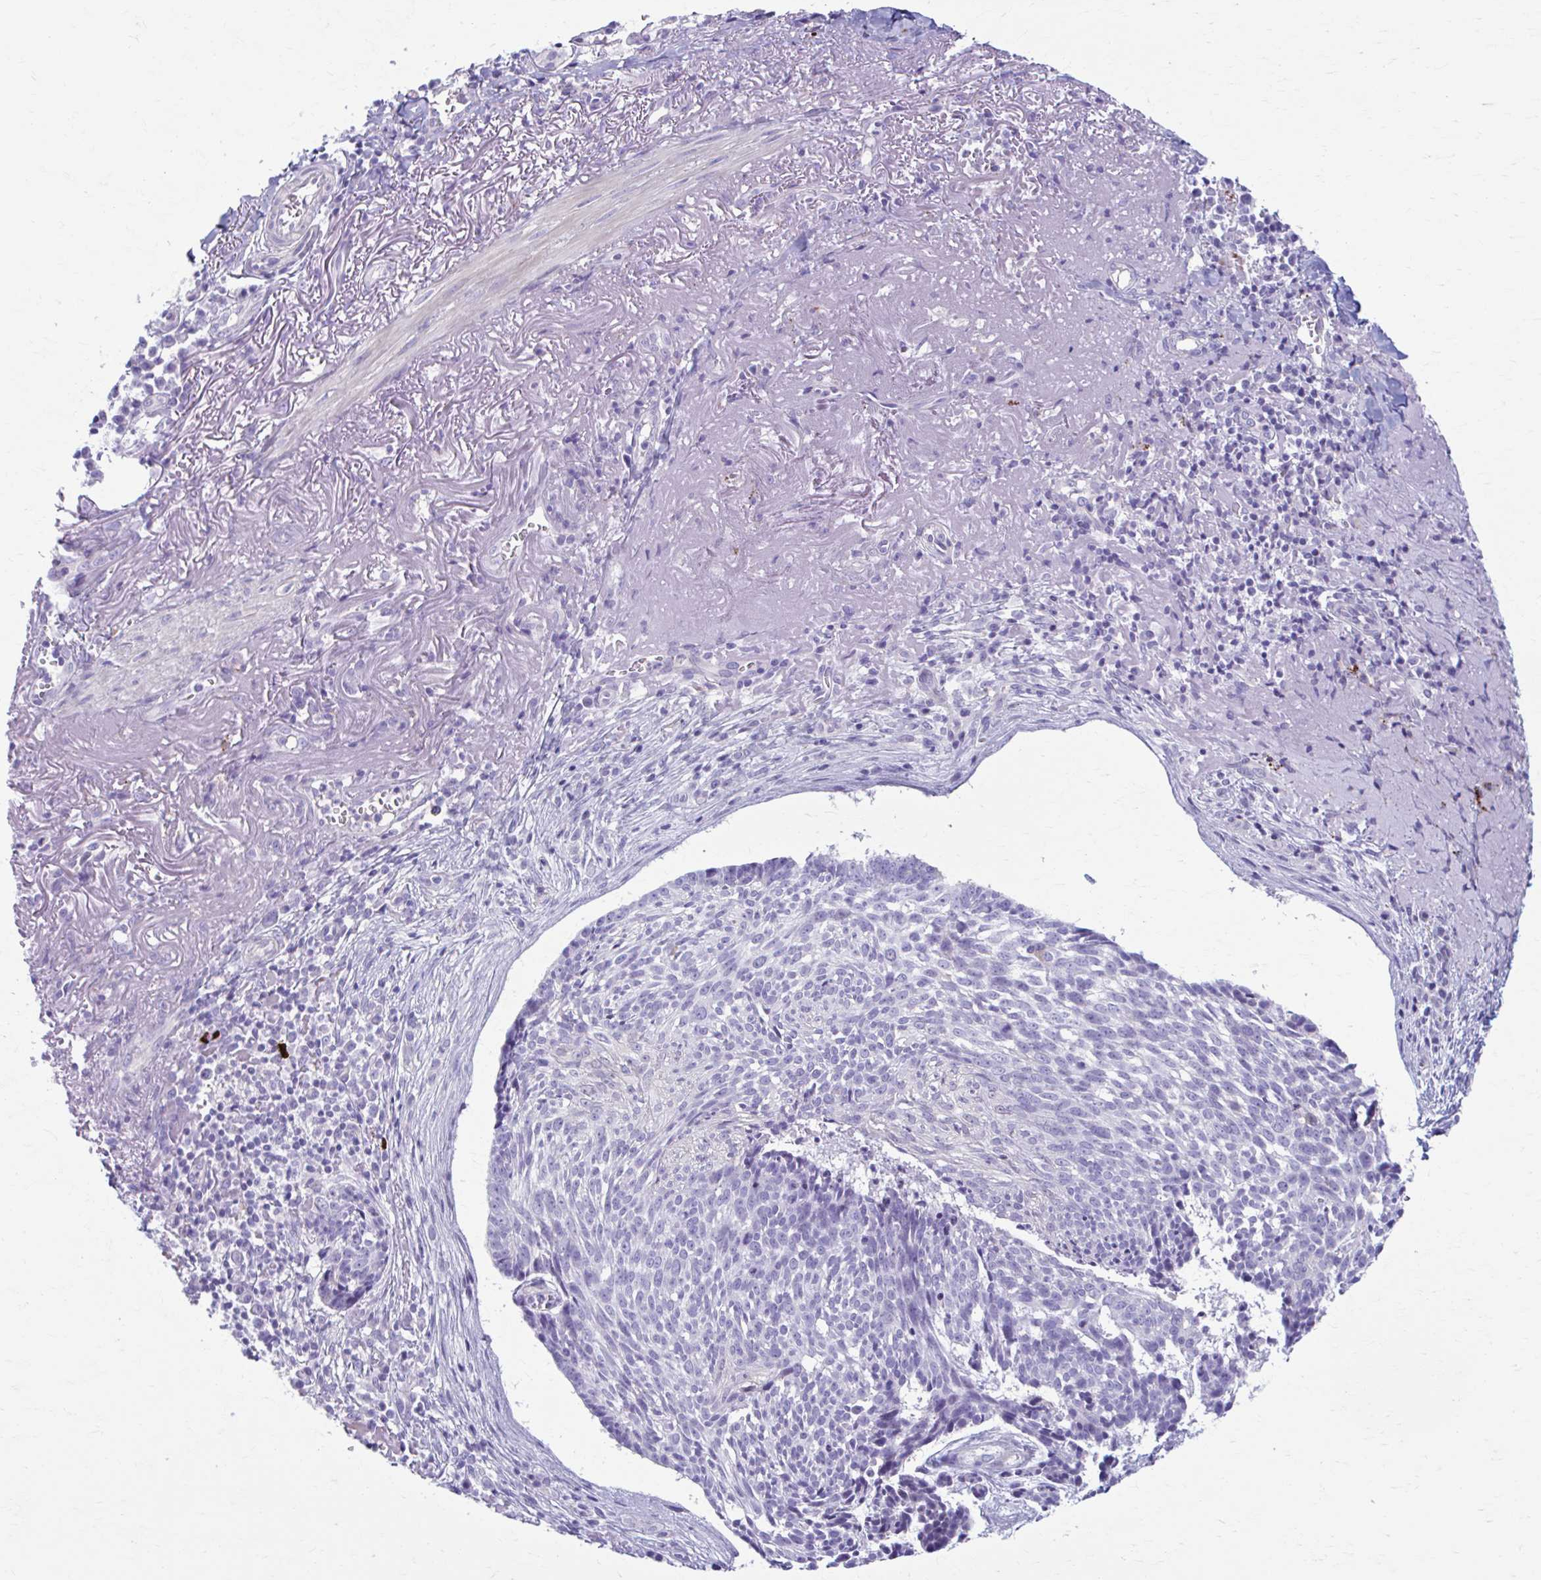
{"staining": {"intensity": "negative", "quantity": "none", "location": "none"}, "tissue": "skin cancer", "cell_type": "Tumor cells", "image_type": "cancer", "snomed": [{"axis": "morphology", "description": "Basal cell carcinoma"}, {"axis": "topography", "description": "Skin"}, {"axis": "topography", "description": "Skin of face"}], "caption": "This is an immunohistochemistry (IHC) photomicrograph of human skin cancer. There is no positivity in tumor cells.", "gene": "C12orf71", "patient": {"sex": "female", "age": 95}}